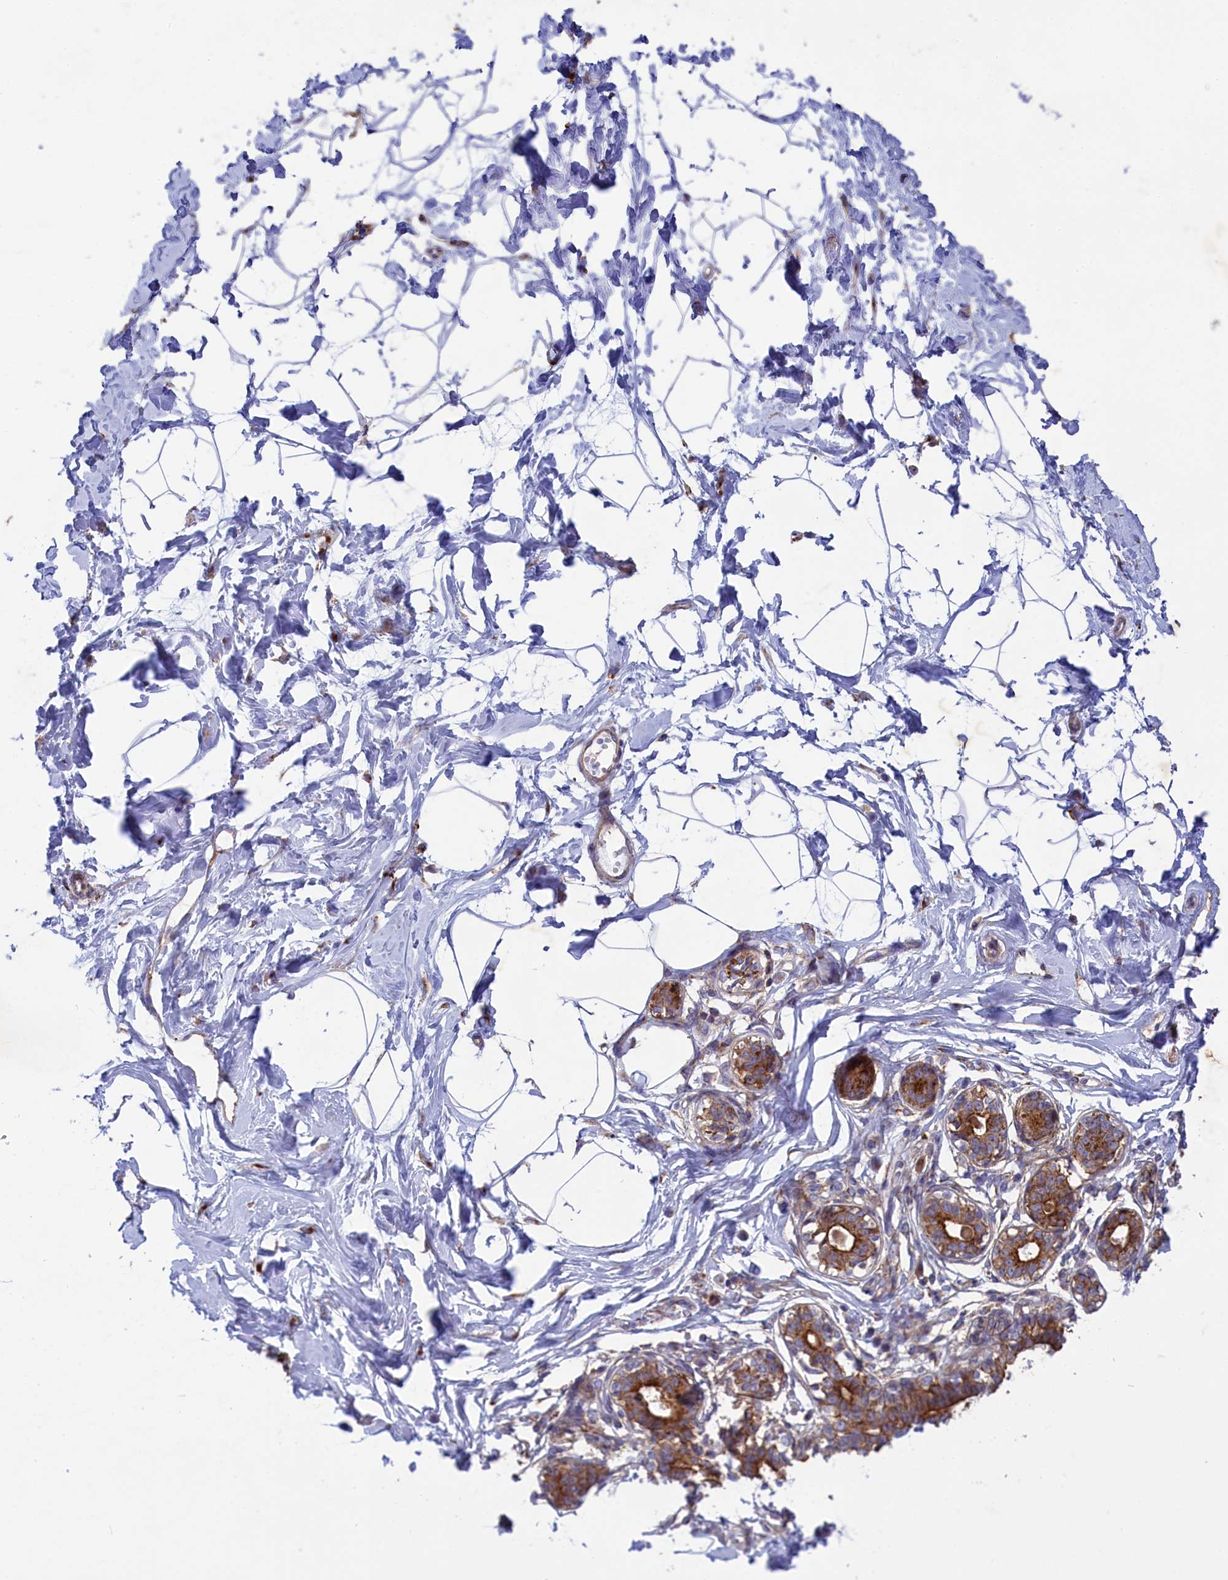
{"staining": {"intensity": "negative", "quantity": "none", "location": "none"}, "tissue": "breast", "cell_type": "Adipocytes", "image_type": "normal", "snomed": [{"axis": "morphology", "description": "Normal tissue, NOS"}, {"axis": "topography", "description": "Breast"}], "caption": "Breast was stained to show a protein in brown. There is no significant expression in adipocytes. Brightfield microscopy of immunohistochemistry stained with DAB (brown) and hematoxylin (blue), captured at high magnification.", "gene": "SCAMP4", "patient": {"sex": "female", "age": 45}}